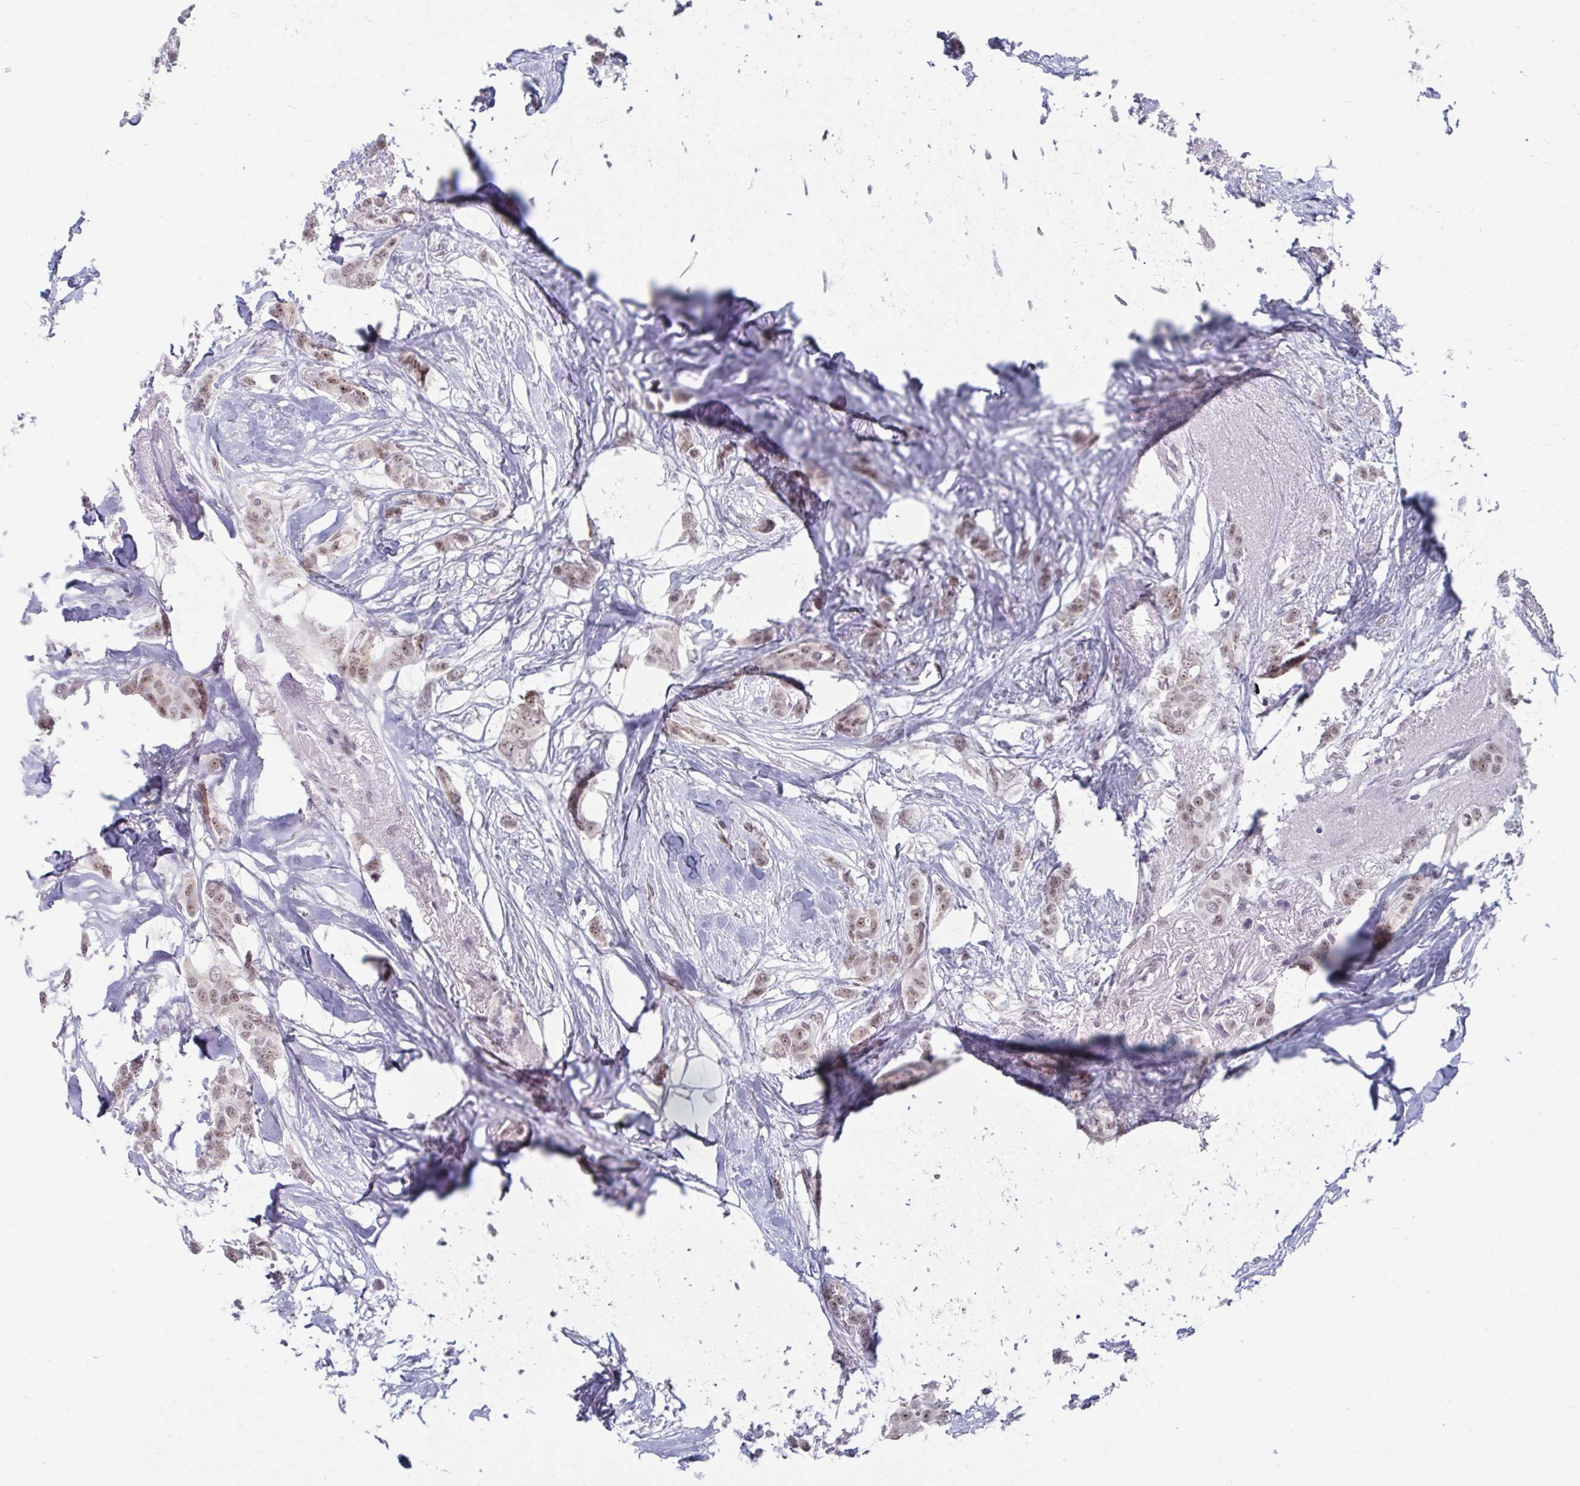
{"staining": {"intensity": "weak", "quantity": ">75%", "location": "nuclear"}, "tissue": "breast cancer", "cell_type": "Tumor cells", "image_type": "cancer", "snomed": [{"axis": "morphology", "description": "Duct carcinoma"}, {"axis": "topography", "description": "Breast"}], "caption": "Intraductal carcinoma (breast) tissue shows weak nuclear positivity in approximately >75% of tumor cells", "gene": "PRR14", "patient": {"sex": "female", "age": 62}}